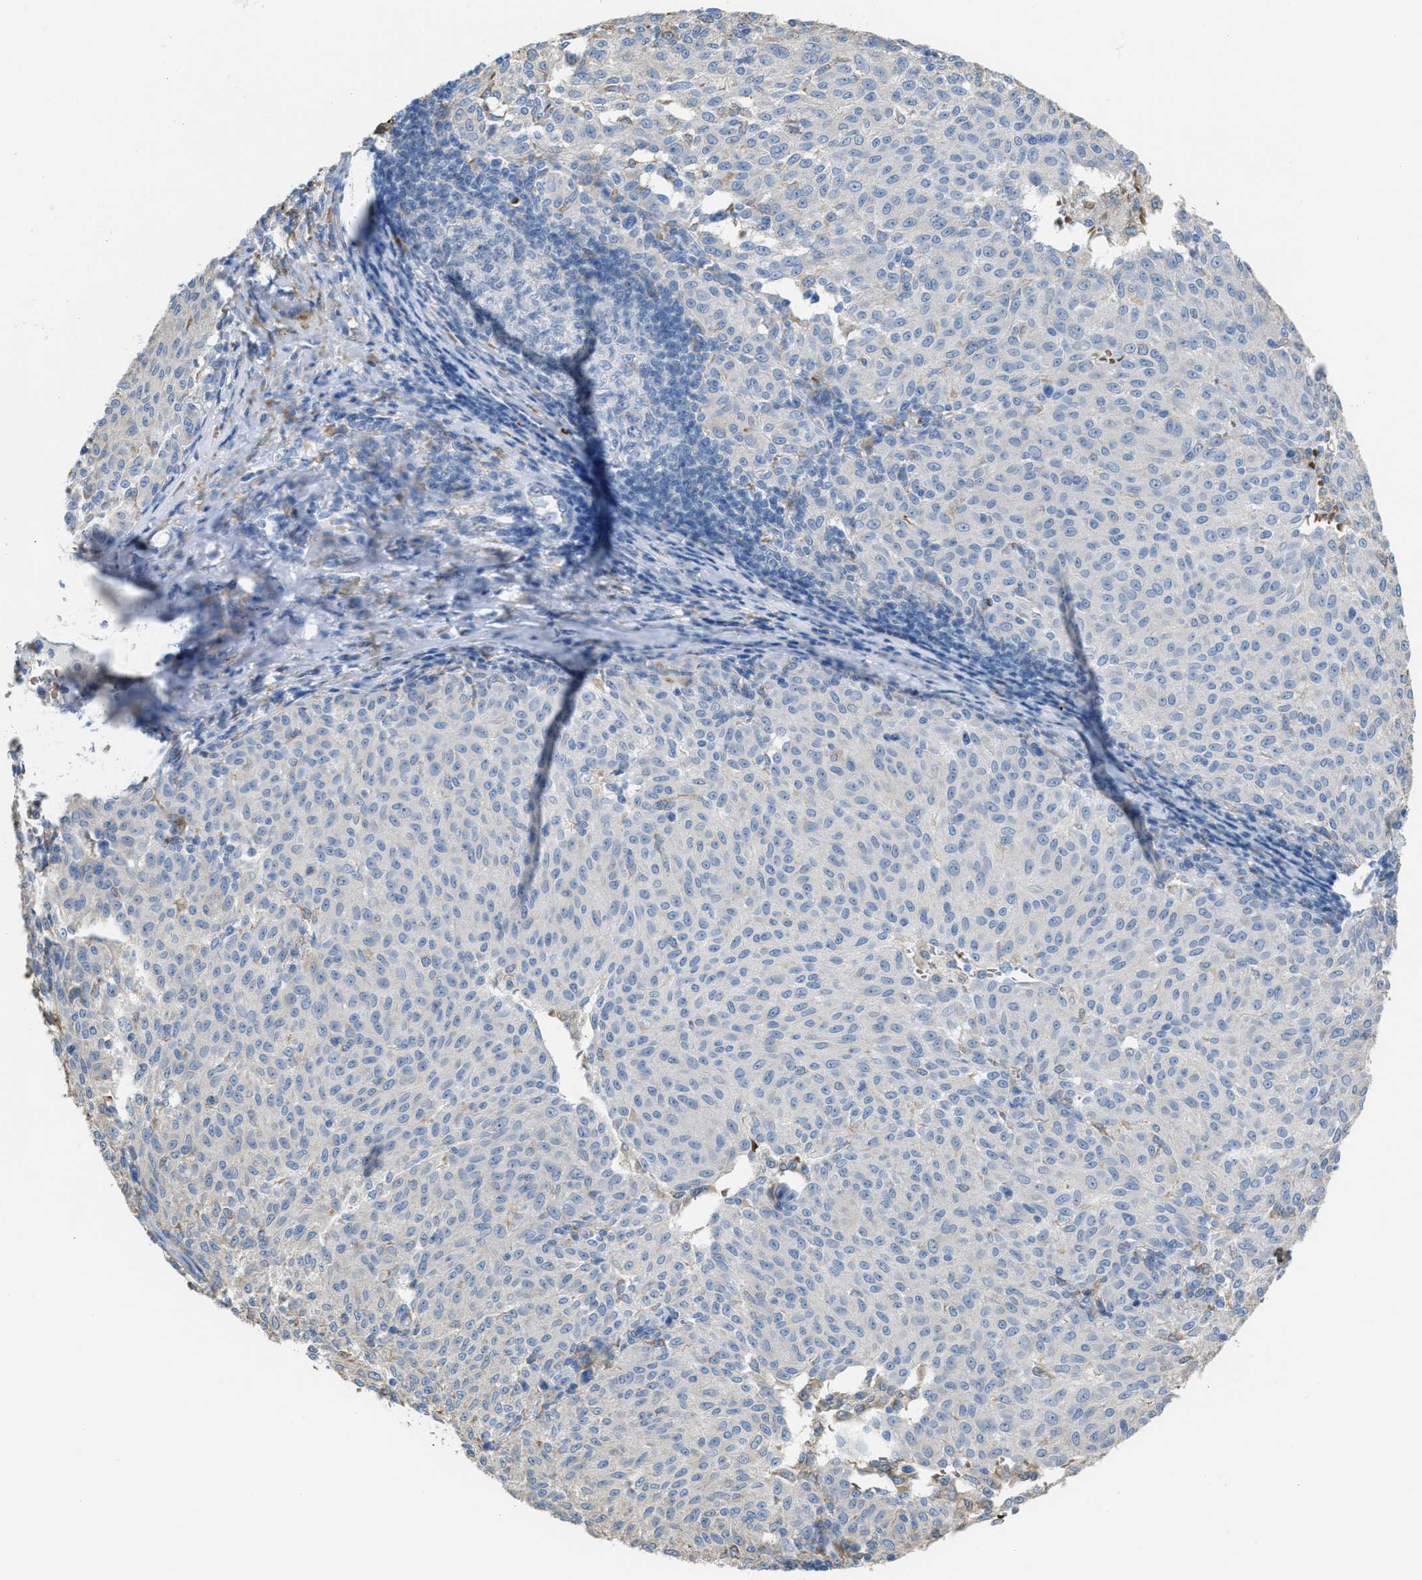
{"staining": {"intensity": "negative", "quantity": "none", "location": "none"}, "tissue": "melanoma", "cell_type": "Tumor cells", "image_type": "cancer", "snomed": [{"axis": "morphology", "description": "Malignant melanoma, NOS"}, {"axis": "topography", "description": "Skin"}], "caption": "An immunohistochemistry micrograph of malignant melanoma is shown. There is no staining in tumor cells of malignant melanoma.", "gene": "CA3", "patient": {"sex": "female", "age": 72}}